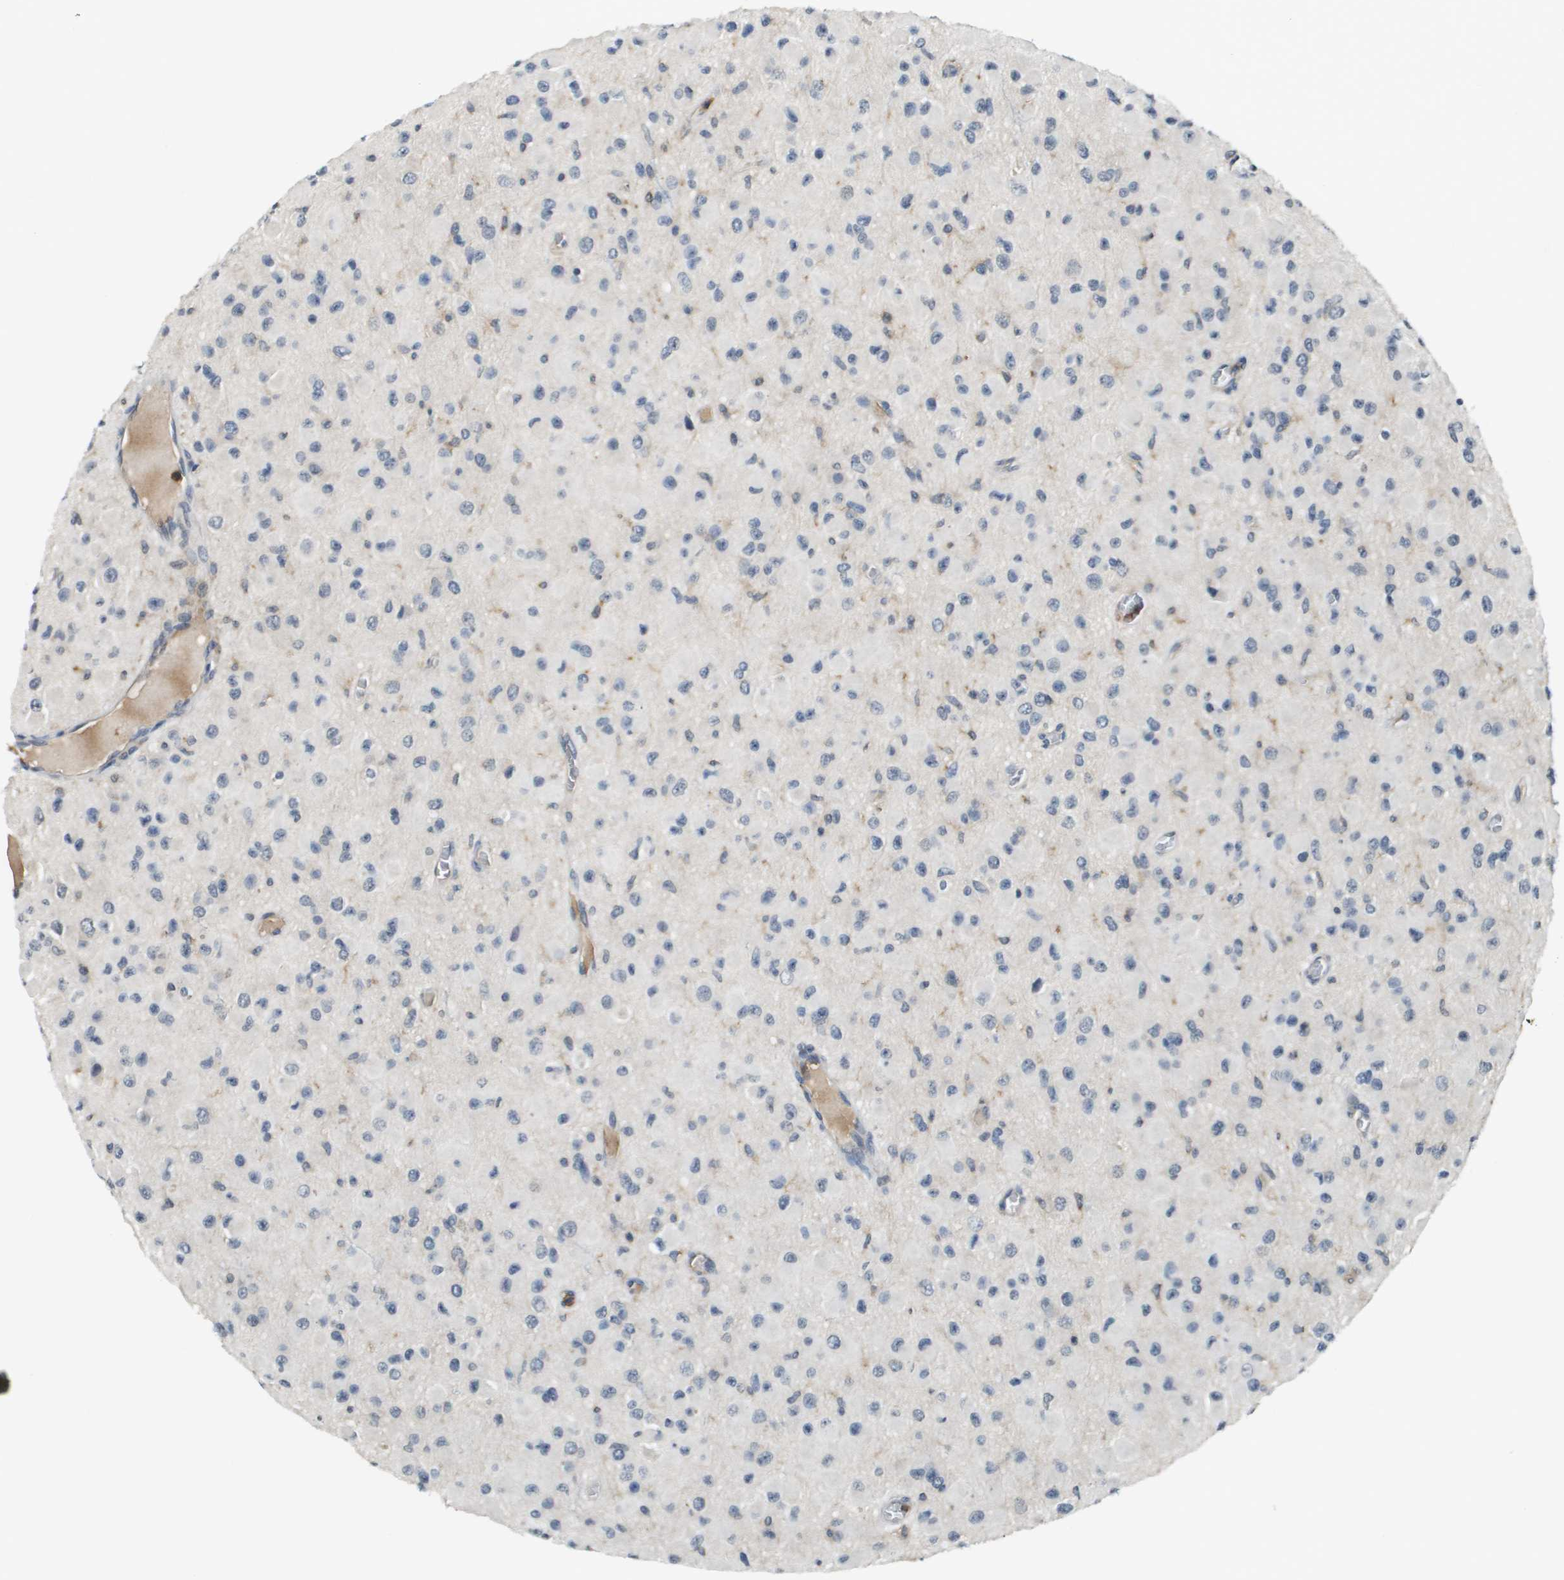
{"staining": {"intensity": "negative", "quantity": "none", "location": "none"}, "tissue": "glioma", "cell_type": "Tumor cells", "image_type": "cancer", "snomed": [{"axis": "morphology", "description": "Glioma, malignant, Low grade"}, {"axis": "topography", "description": "Brain"}], "caption": "Tumor cells show no significant expression in low-grade glioma (malignant).", "gene": "SLC16A3", "patient": {"sex": "male", "age": 42}}